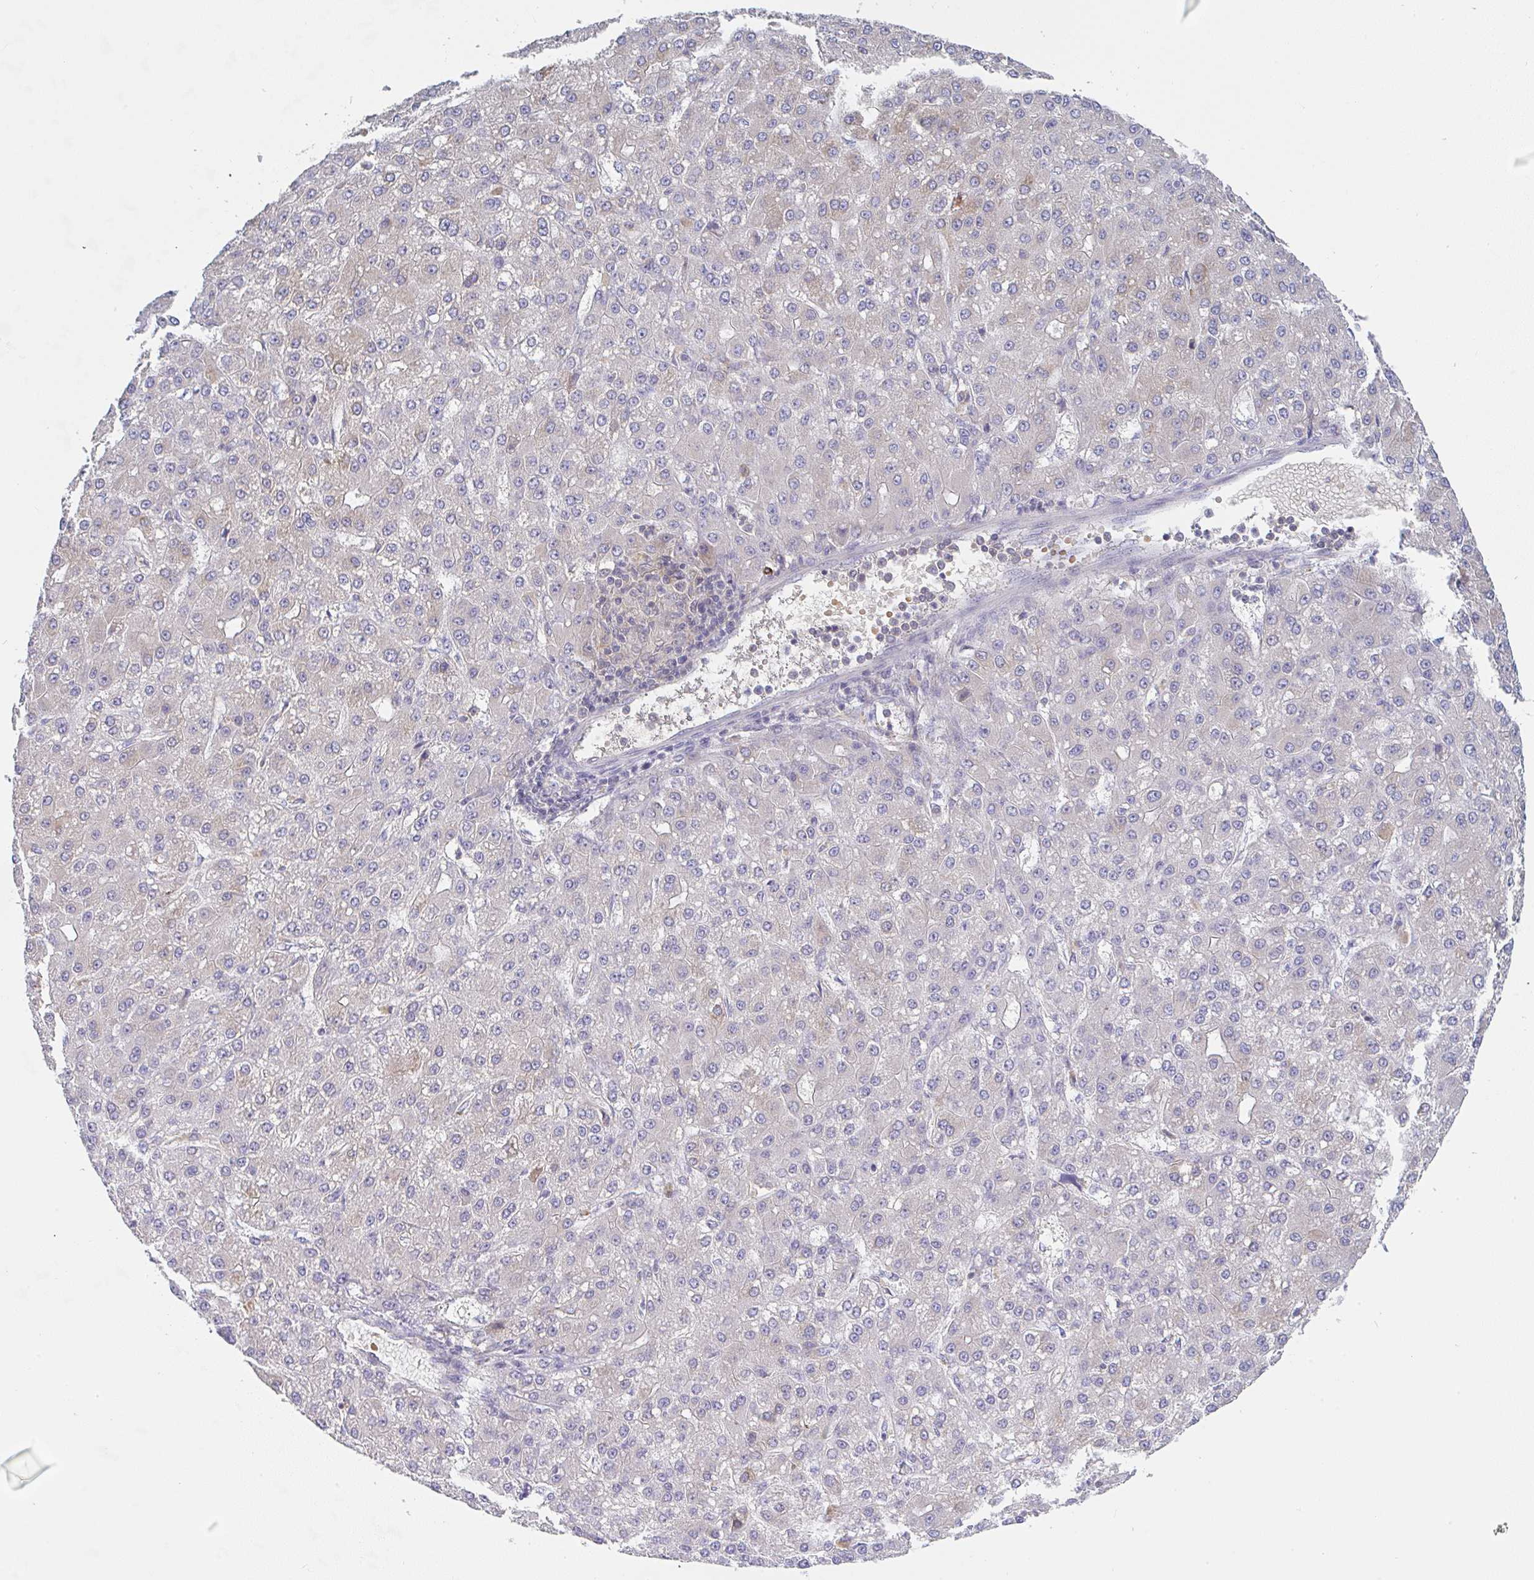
{"staining": {"intensity": "weak", "quantity": "<25%", "location": "cytoplasmic/membranous"}, "tissue": "liver cancer", "cell_type": "Tumor cells", "image_type": "cancer", "snomed": [{"axis": "morphology", "description": "Carcinoma, Hepatocellular, NOS"}, {"axis": "topography", "description": "Liver"}], "caption": "Human liver cancer (hepatocellular carcinoma) stained for a protein using IHC shows no expression in tumor cells.", "gene": "DERL2", "patient": {"sex": "male", "age": 67}}